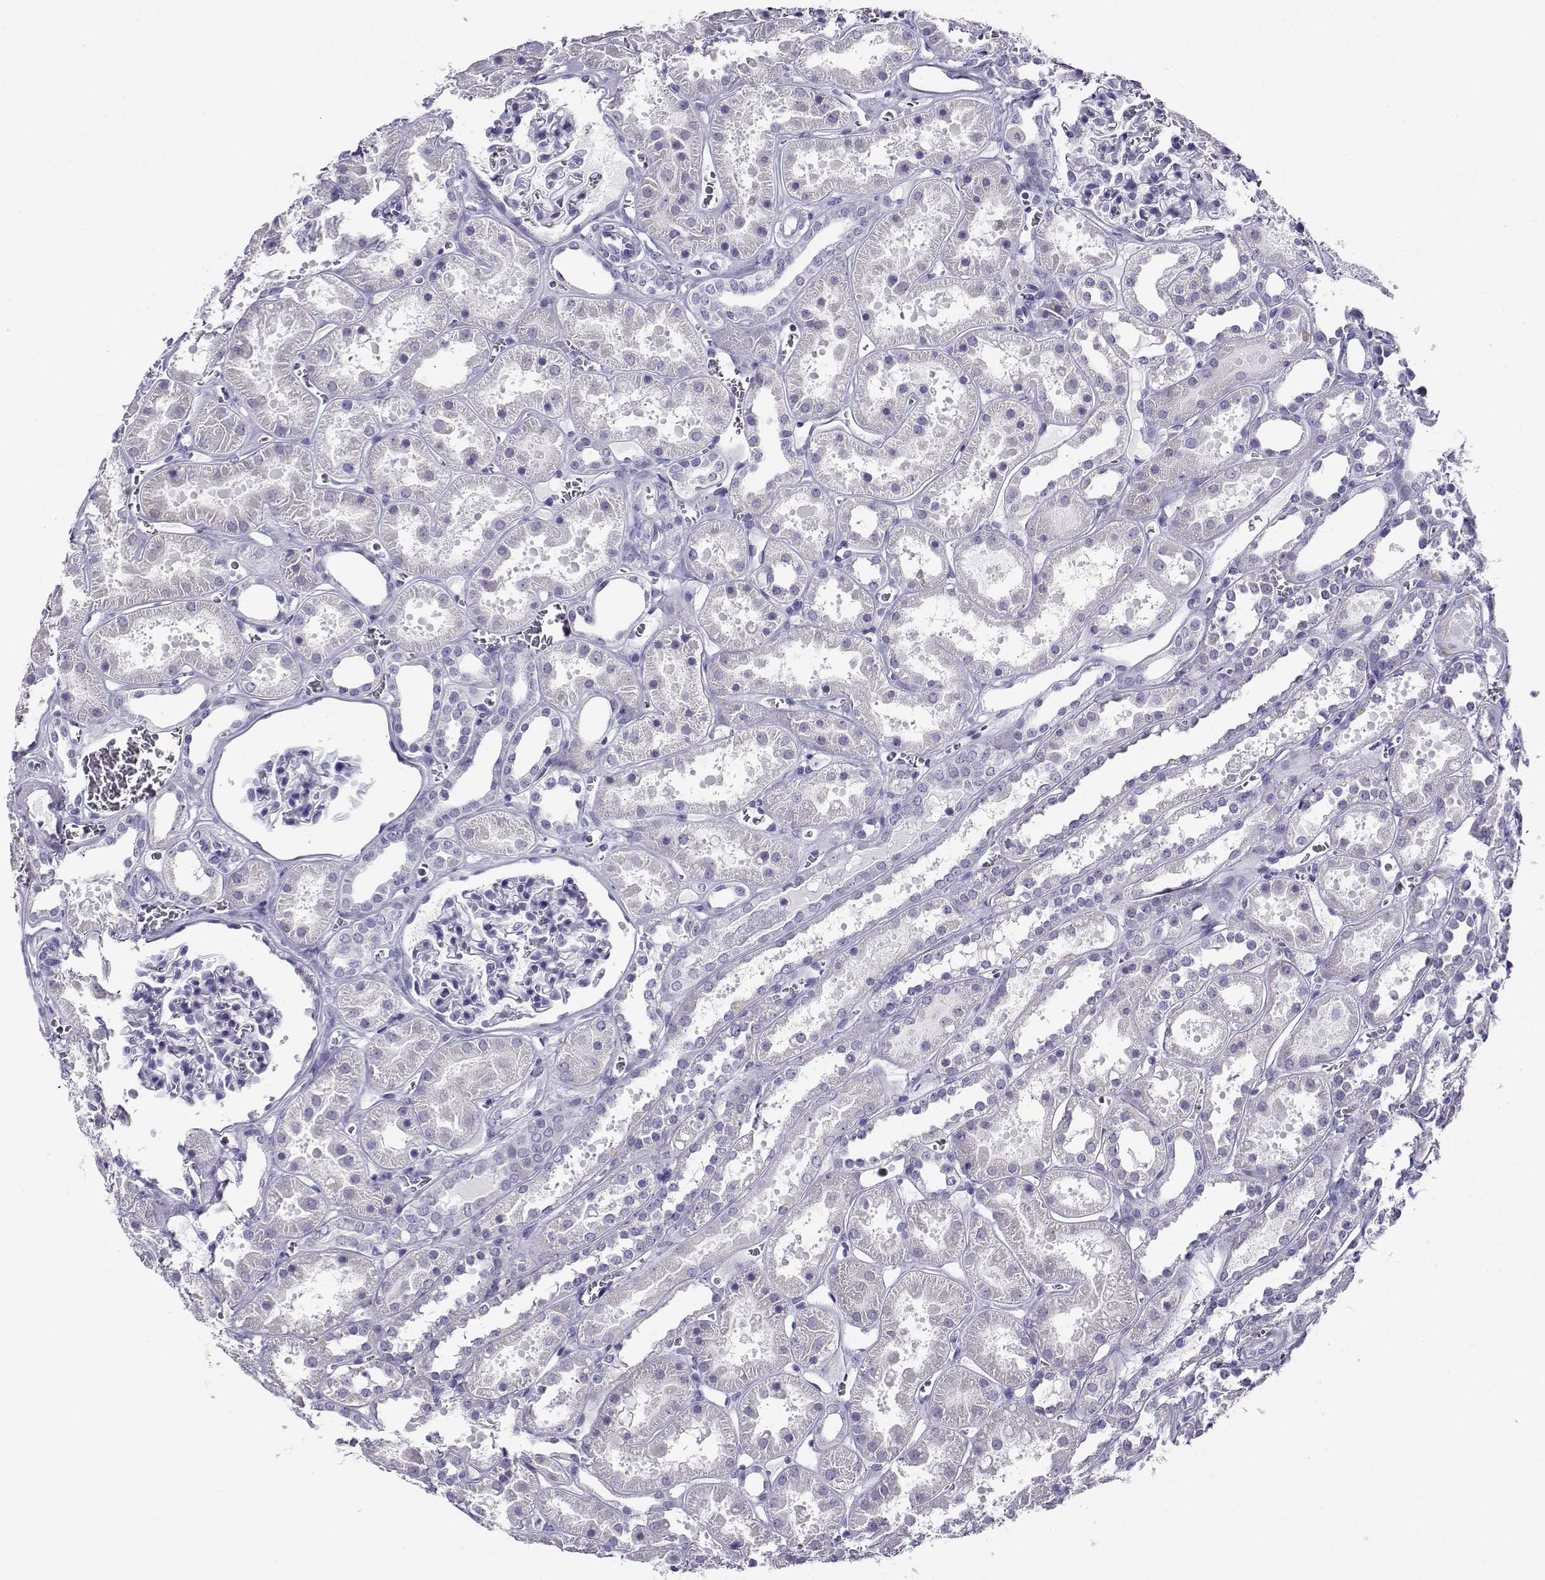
{"staining": {"intensity": "negative", "quantity": "none", "location": "none"}, "tissue": "kidney", "cell_type": "Cells in glomeruli", "image_type": "normal", "snomed": [{"axis": "morphology", "description": "Normal tissue, NOS"}, {"axis": "topography", "description": "Kidney"}], "caption": "High power microscopy histopathology image of an immunohistochemistry image of unremarkable kidney, revealing no significant expression in cells in glomeruli.", "gene": "CABS1", "patient": {"sex": "female", "age": 41}}